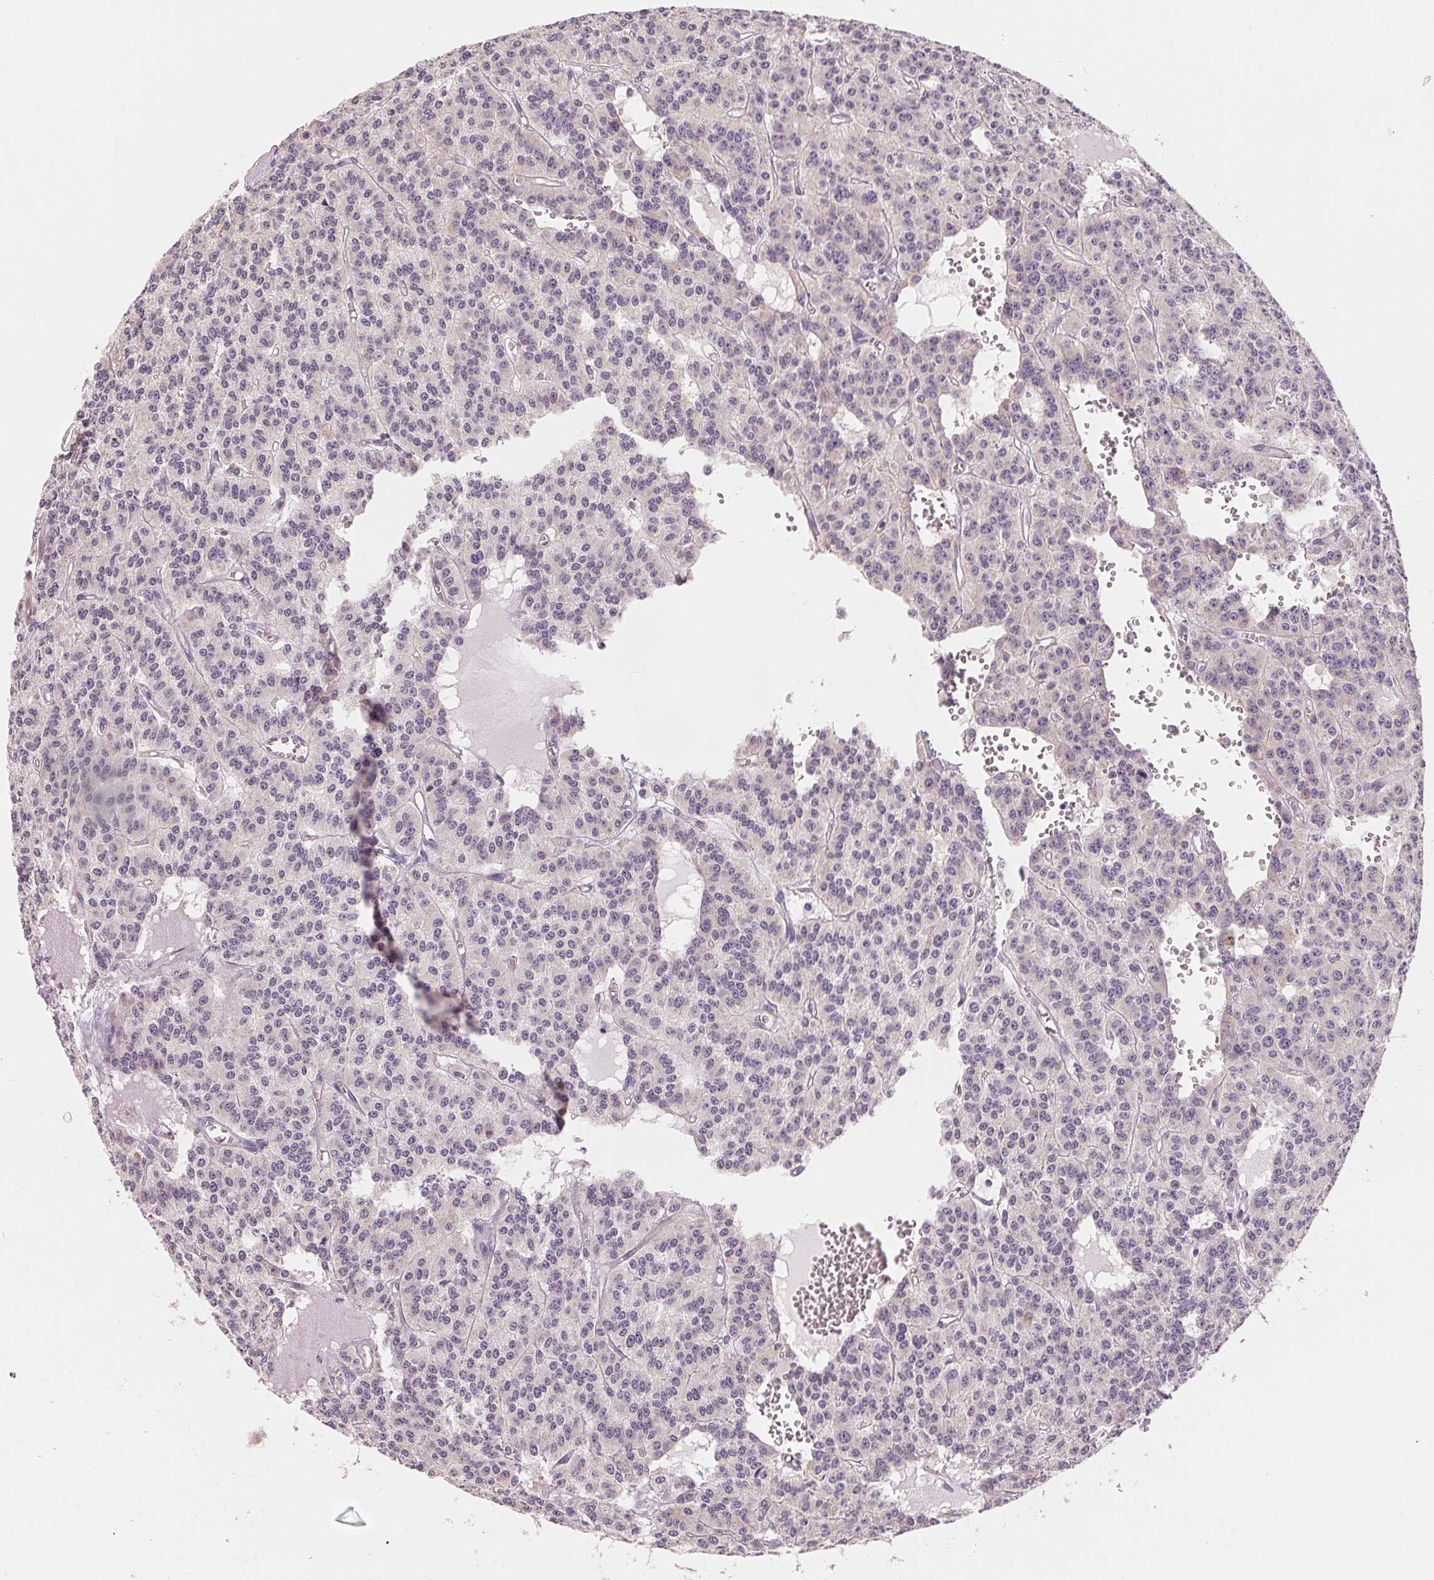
{"staining": {"intensity": "negative", "quantity": "none", "location": "none"}, "tissue": "carcinoid", "cell_type": "Tumor cells", "image_type": "cancer", "snomed": [{"axis": "morphology", "description": "Carcinoid, malignant, NOS"}, {"axis": "topography", "description": "Lung"}], "caption": "Immunohistochemistry photomicrograph of human carcinoid stained for a protein (brown), which reveals no expression in tumor cells.", "gene": "VTCN1", "patient": {"sex": "female", "age": 71}}